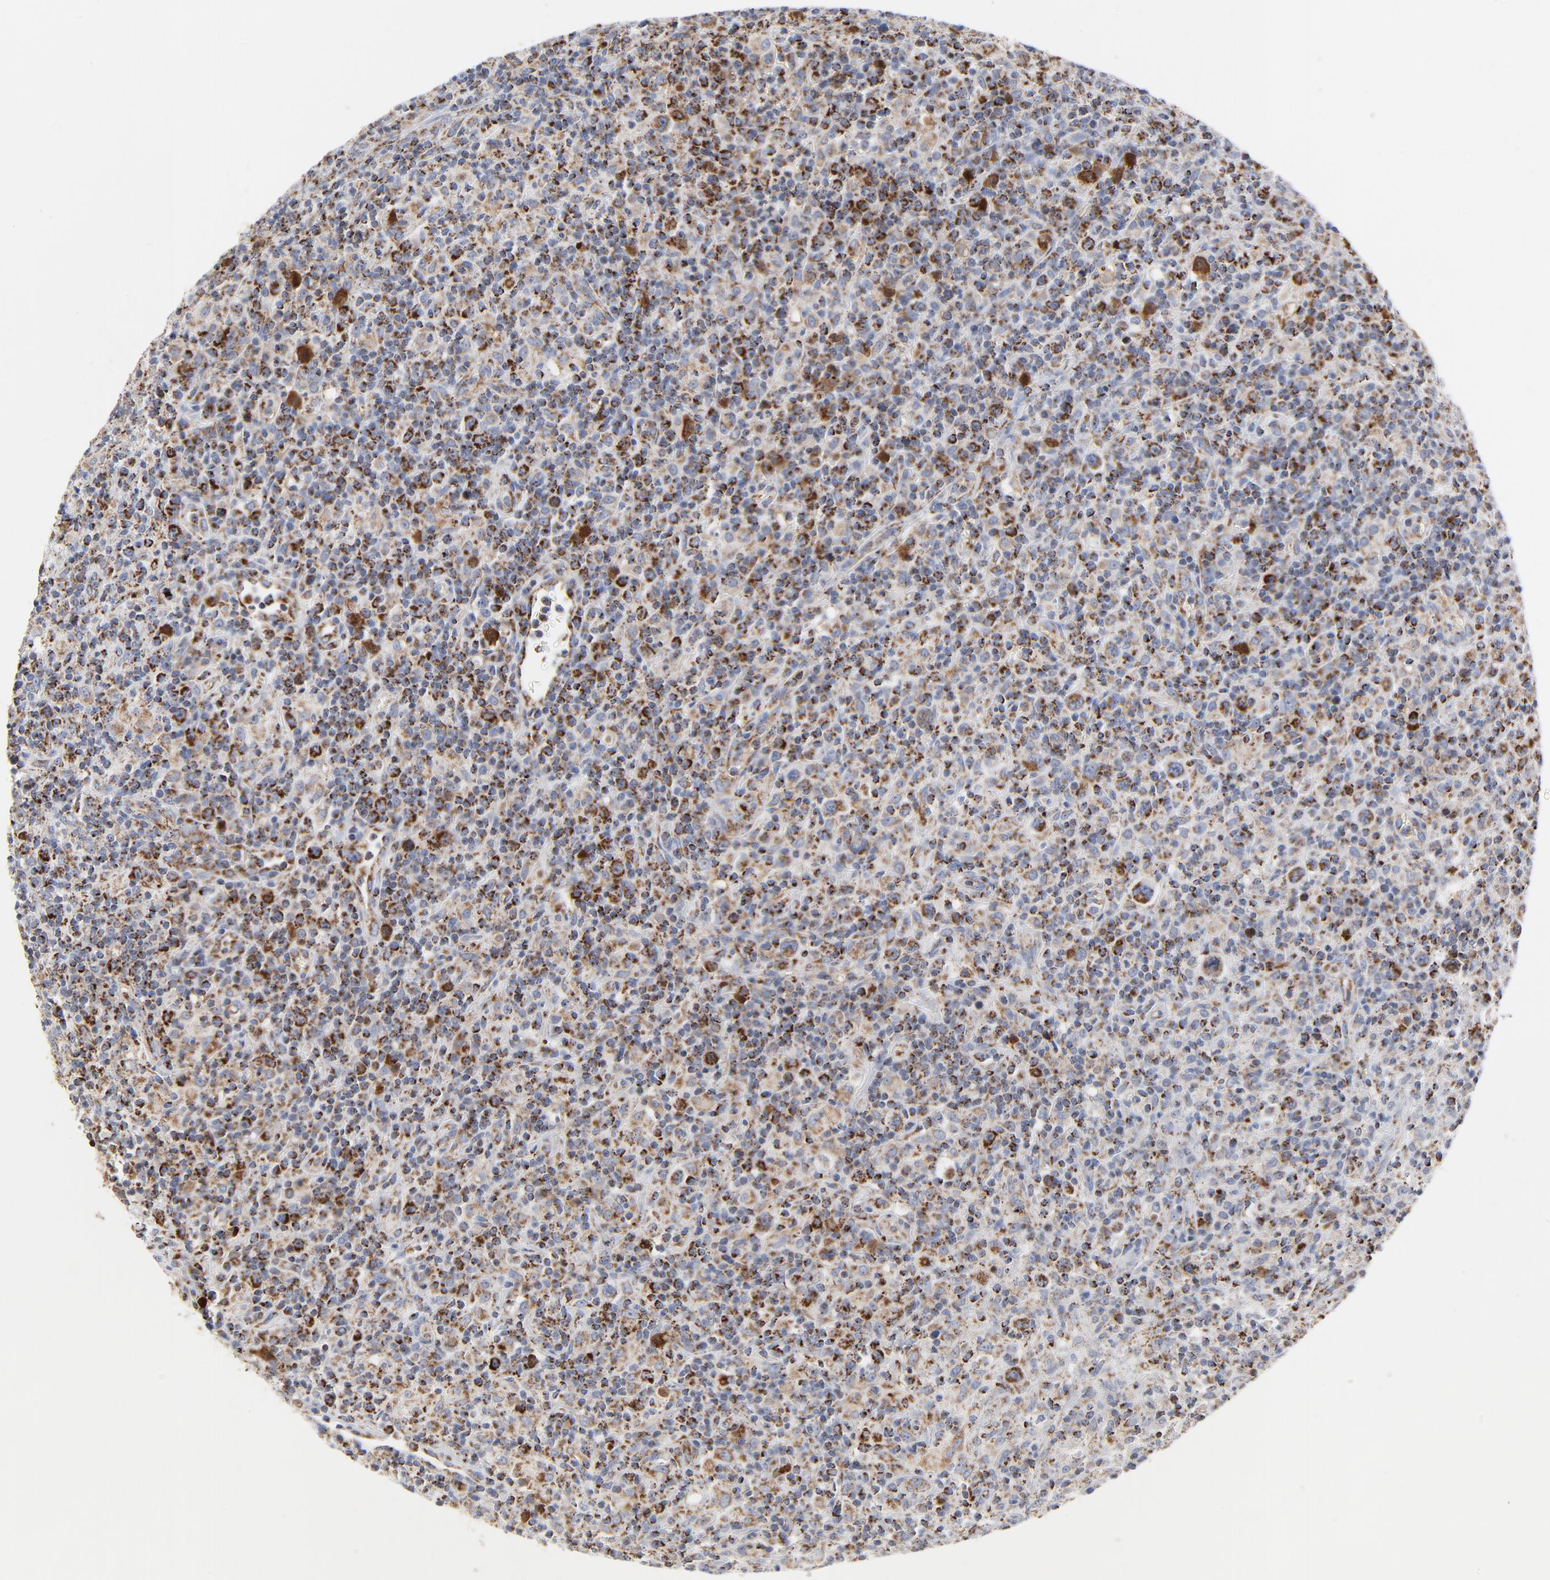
{"staining": {"intensity": "strong", "quantity": ">75%", "location": "cytoplasmic/membranous"}, "tissue": "lymphoma", "cell_type": "Tumor cells", "image_type": "cancer", "snomed": [{"axis": "morphology", "description": "Hodgkin's disease, NOS"}, {"axis": "topography", "description": "Lymph node"}], "caption": "Human Hodgkin's disease stained for a protein (brown) reveals strong cytoplasmic/membranous positive staining in about >75% of tumor cells.", "gene": "DIABLO", "patient": {"sex": "male", "age": 65}}